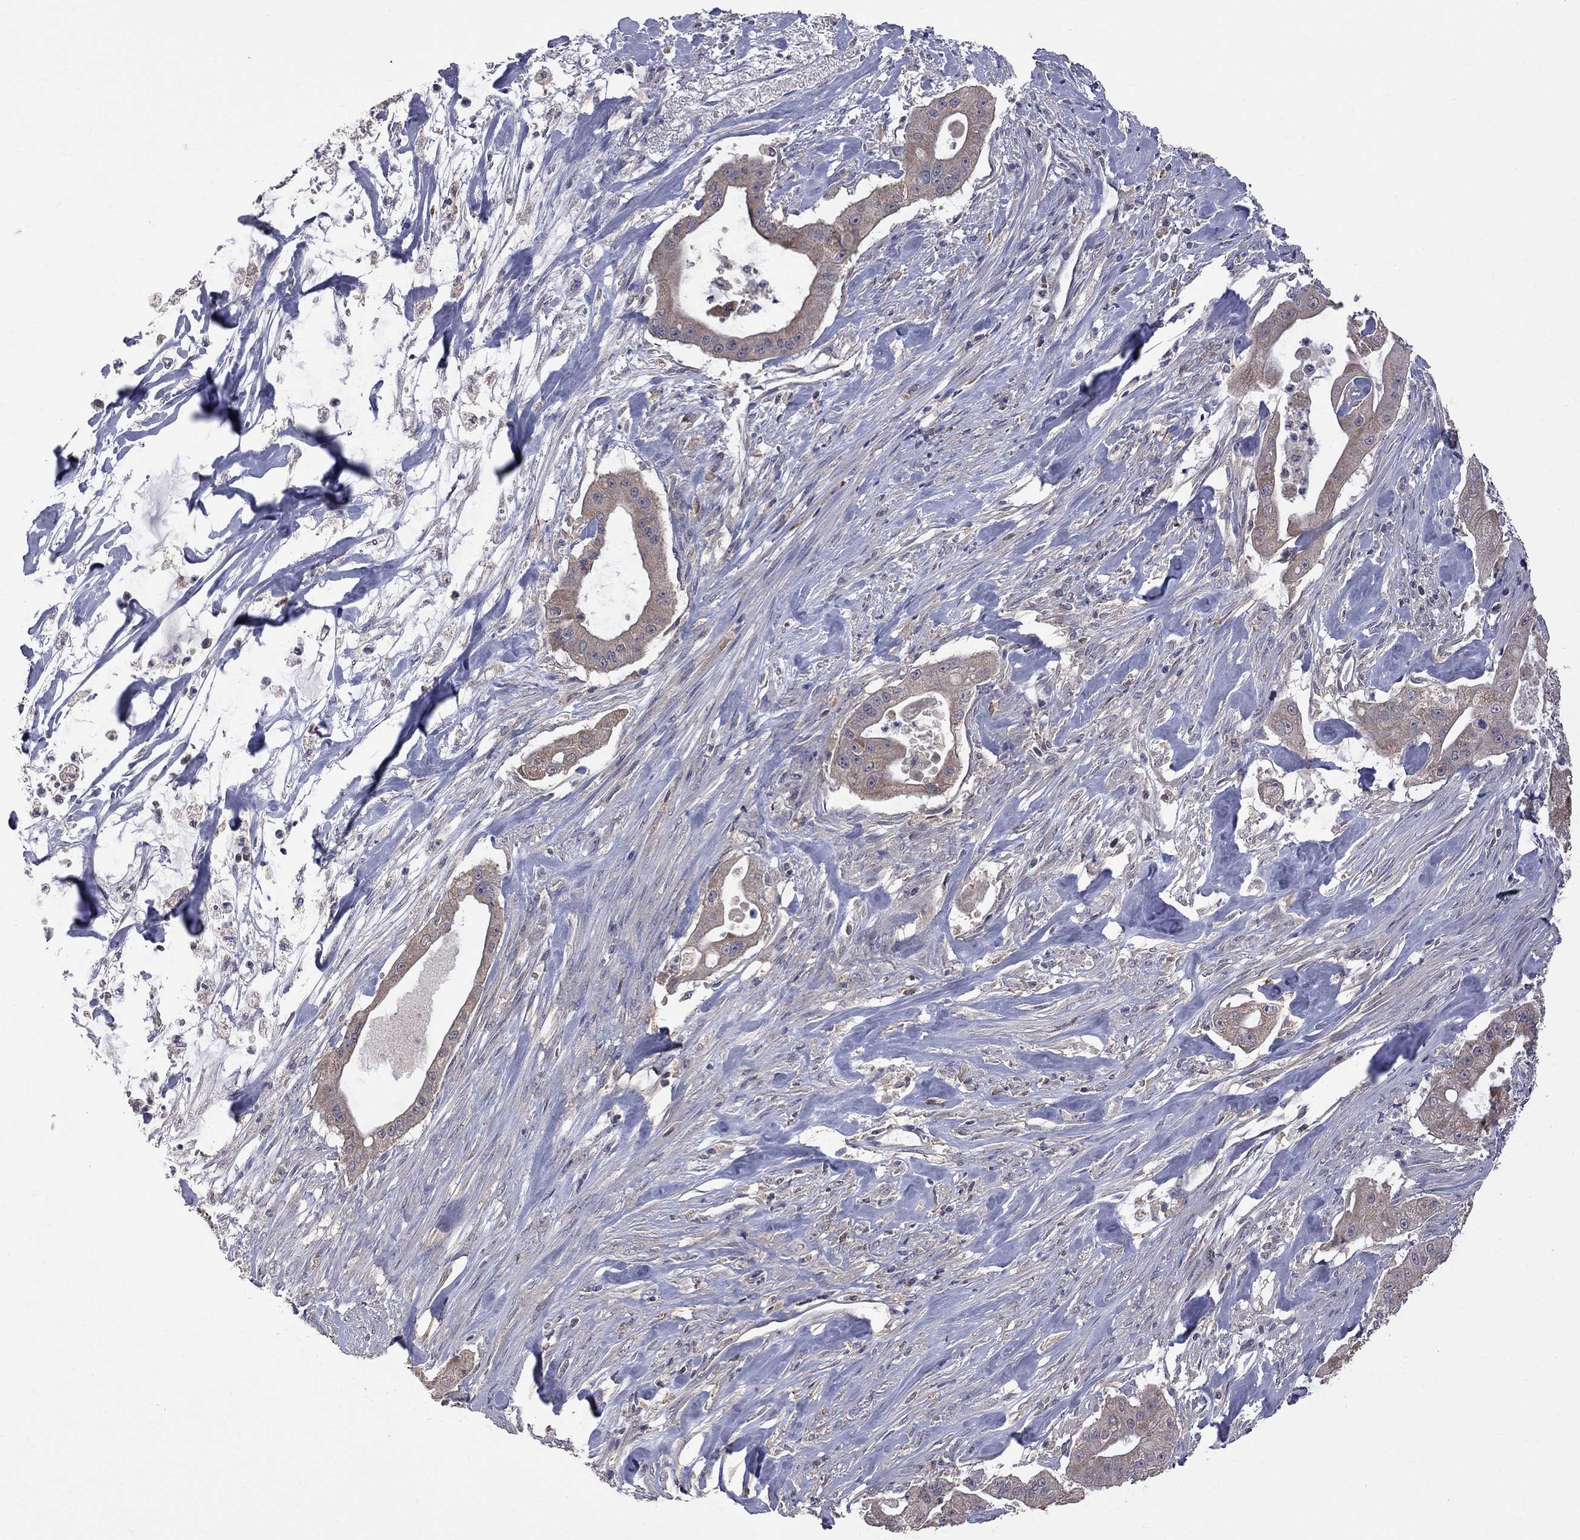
{"staining": {"intensity": "moderate", "quantity": ">75%", "location": "cytoplasmic/membranous"}, "tissue": "pancreatic cancer", "cell_type": "Tumor cells", "image_type": "cancer", "snomed": [{"axis": "morphology", "description": "Normal tissue, NOS"}, {"axis": "morphology", "description": "Inflammation, NOS"}, {"axis": "morphology", "description": "Adenocarcinoma, NOS"}, {"axis": "topography", "description": "Pancreas"}], "caption": "Protein expression analysis of pancreatic adenocarcinoma displays moderate cytoplasmic/membranous staining in approximately >75% of tumor cells.", "gene": "HTR6", "patient": {"sex": "male", "age": 57}}